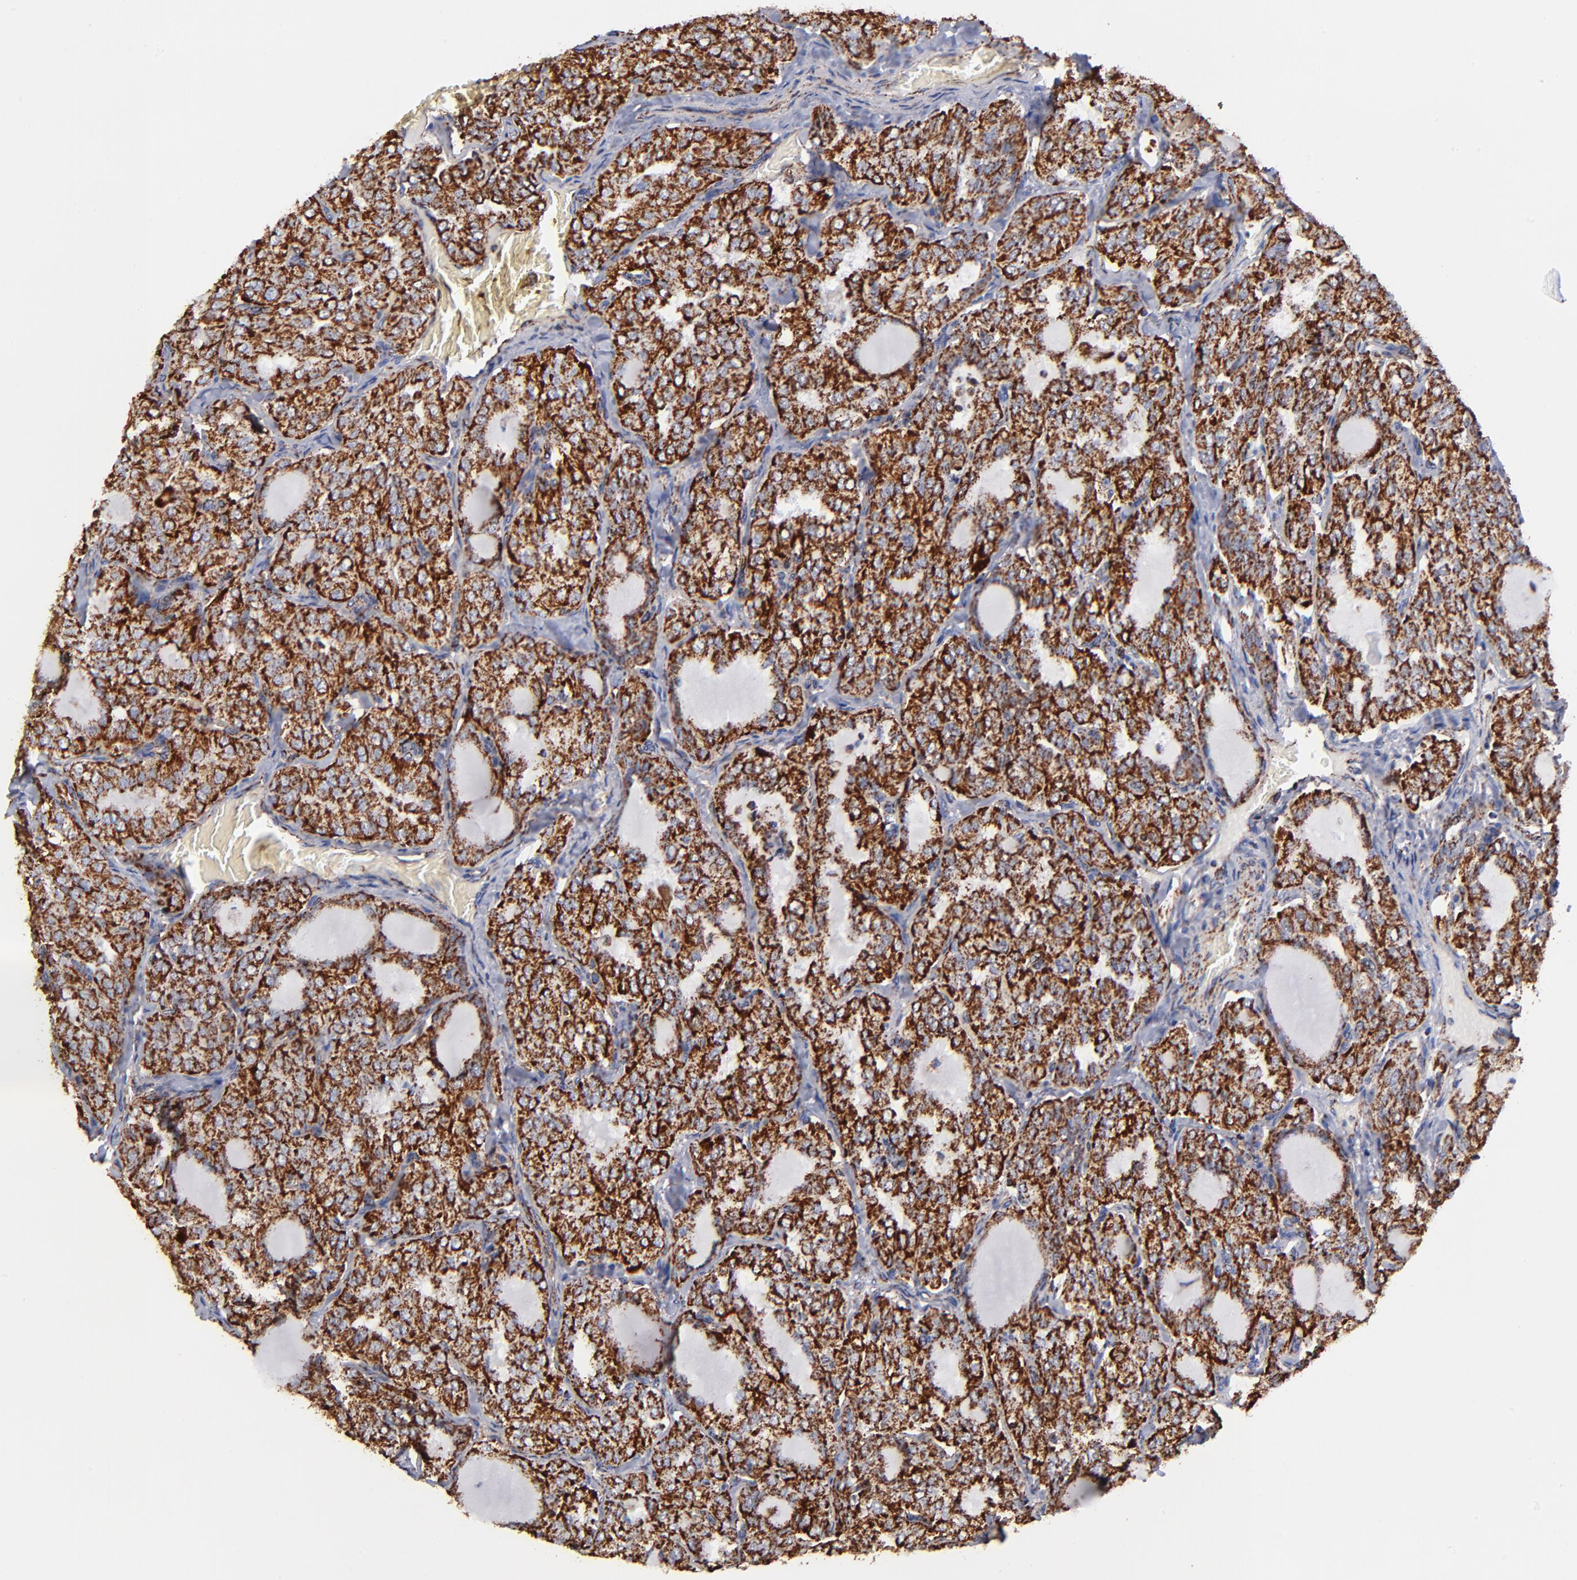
{"staining": {"intensity": "strong", "quantity": ">75%", "location": "cytoplasmic/membranous"}, "tissue": "thyroid cancer", "cell_type": "Tumor cells", "image_type": "cancer", "snomed": [{"axis": "morphology", "description": "Papillary adenocarcinoma, NOS"}, {"axis": "topography", "description": "Thyroid gland"}], "caption": "Human thyroid cancer stained with a brown dye shows strong cytoplasmic/membranous positive positivity in about >75% of tumor cells.", "gene": "PHB1", "patient": {"sex": "male", "age": 20}}